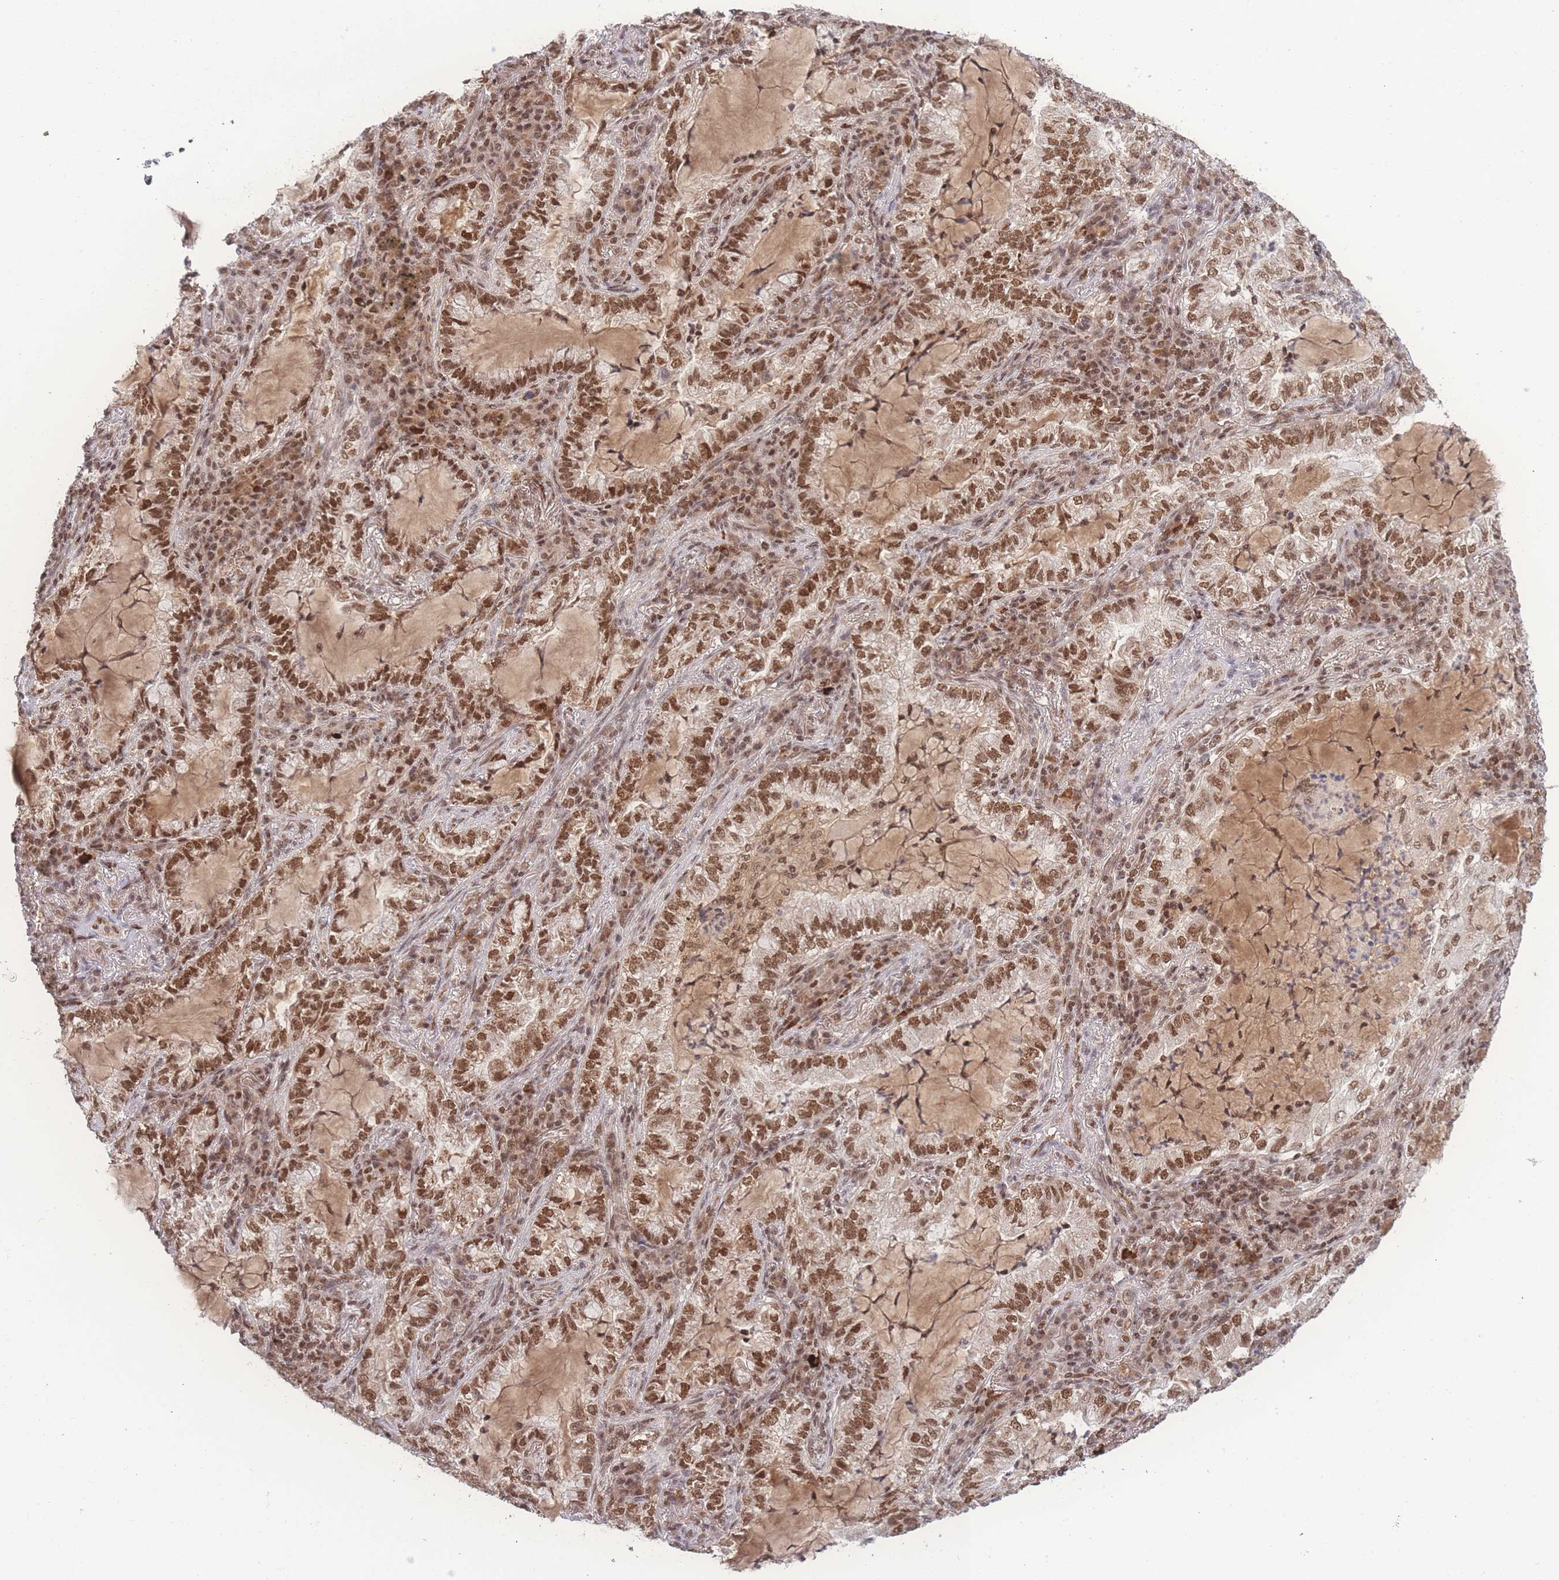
{"staining": {"intensity": "moderate", "quantity": ">75%", "location": "nuclear"}, "tissue": "lung cancer", "cell_type": "Tumor cells", "image_type": "cancer", "snomed": [{"axis": "morphology", "description": "Adenocarcinoma, NOS"}, {"axis": "topography", "description": "Lung"}], "caption": "Immunohistochemistry of human lung cancer demonstrates medium levels of moderate nuclear staining in about >75% of tumor cells.", "gene": "RAVER1", "patient": {"sex": "female", "age": 73}}